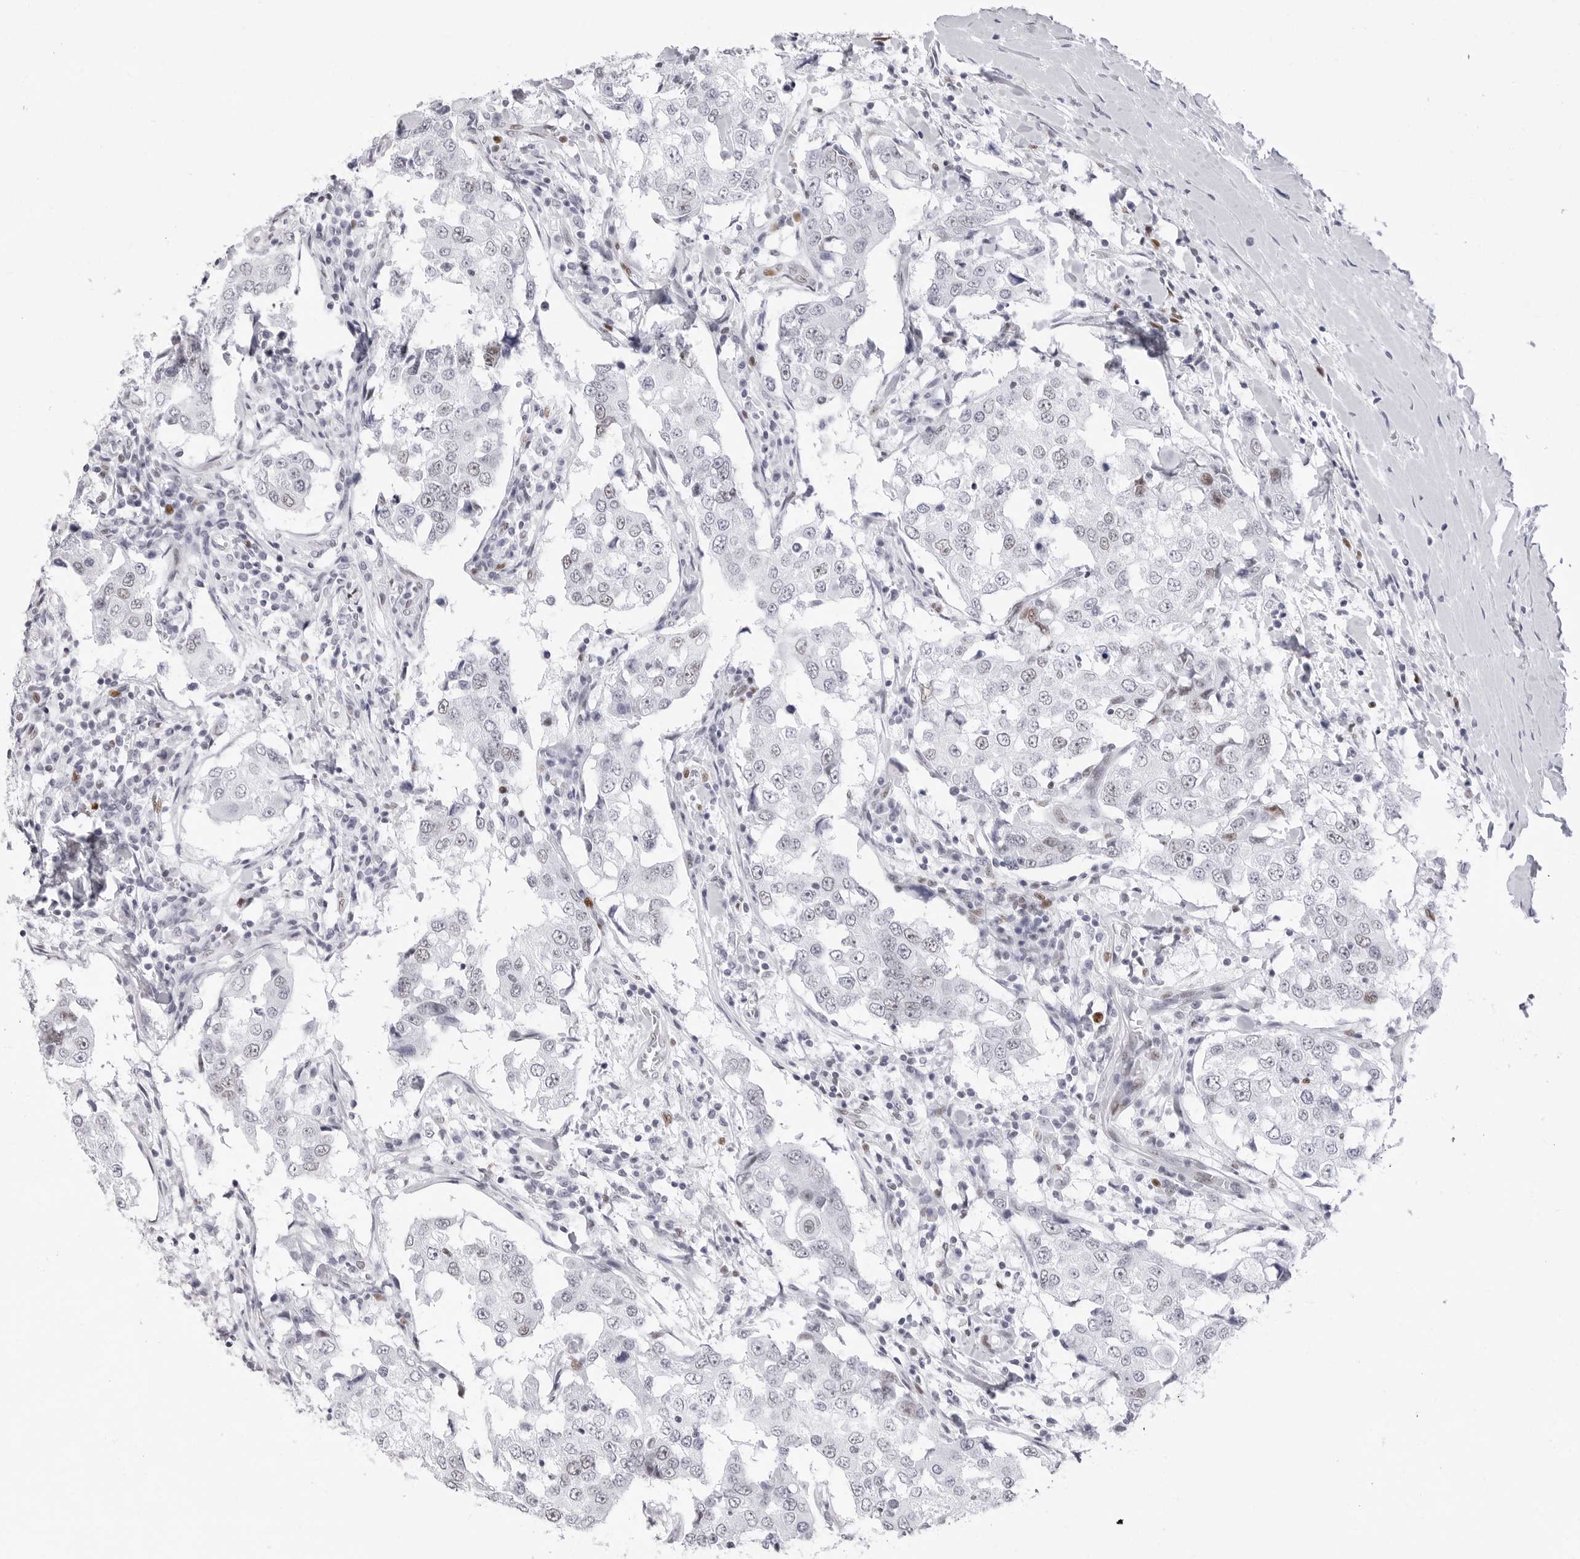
{"staining": {"intensity": "negative", "quantity": "none", "location": "none"}, "tissue": "breast cancer", "cell_type": "Tumor cells", "image_type": "cancer", "snomed": [{"axis": "morphology", "description": "Duct carcinoma"}, {"axis": "topography", "description": "Breast"}], "caption": "Human breast cancer (intraductal carcinoma) stained for a protein using immunohistochemistry (IHC) shows no positivity in tumor cells.", "gene": "NASP", "patient": {"sex": "female", "age": 27}}